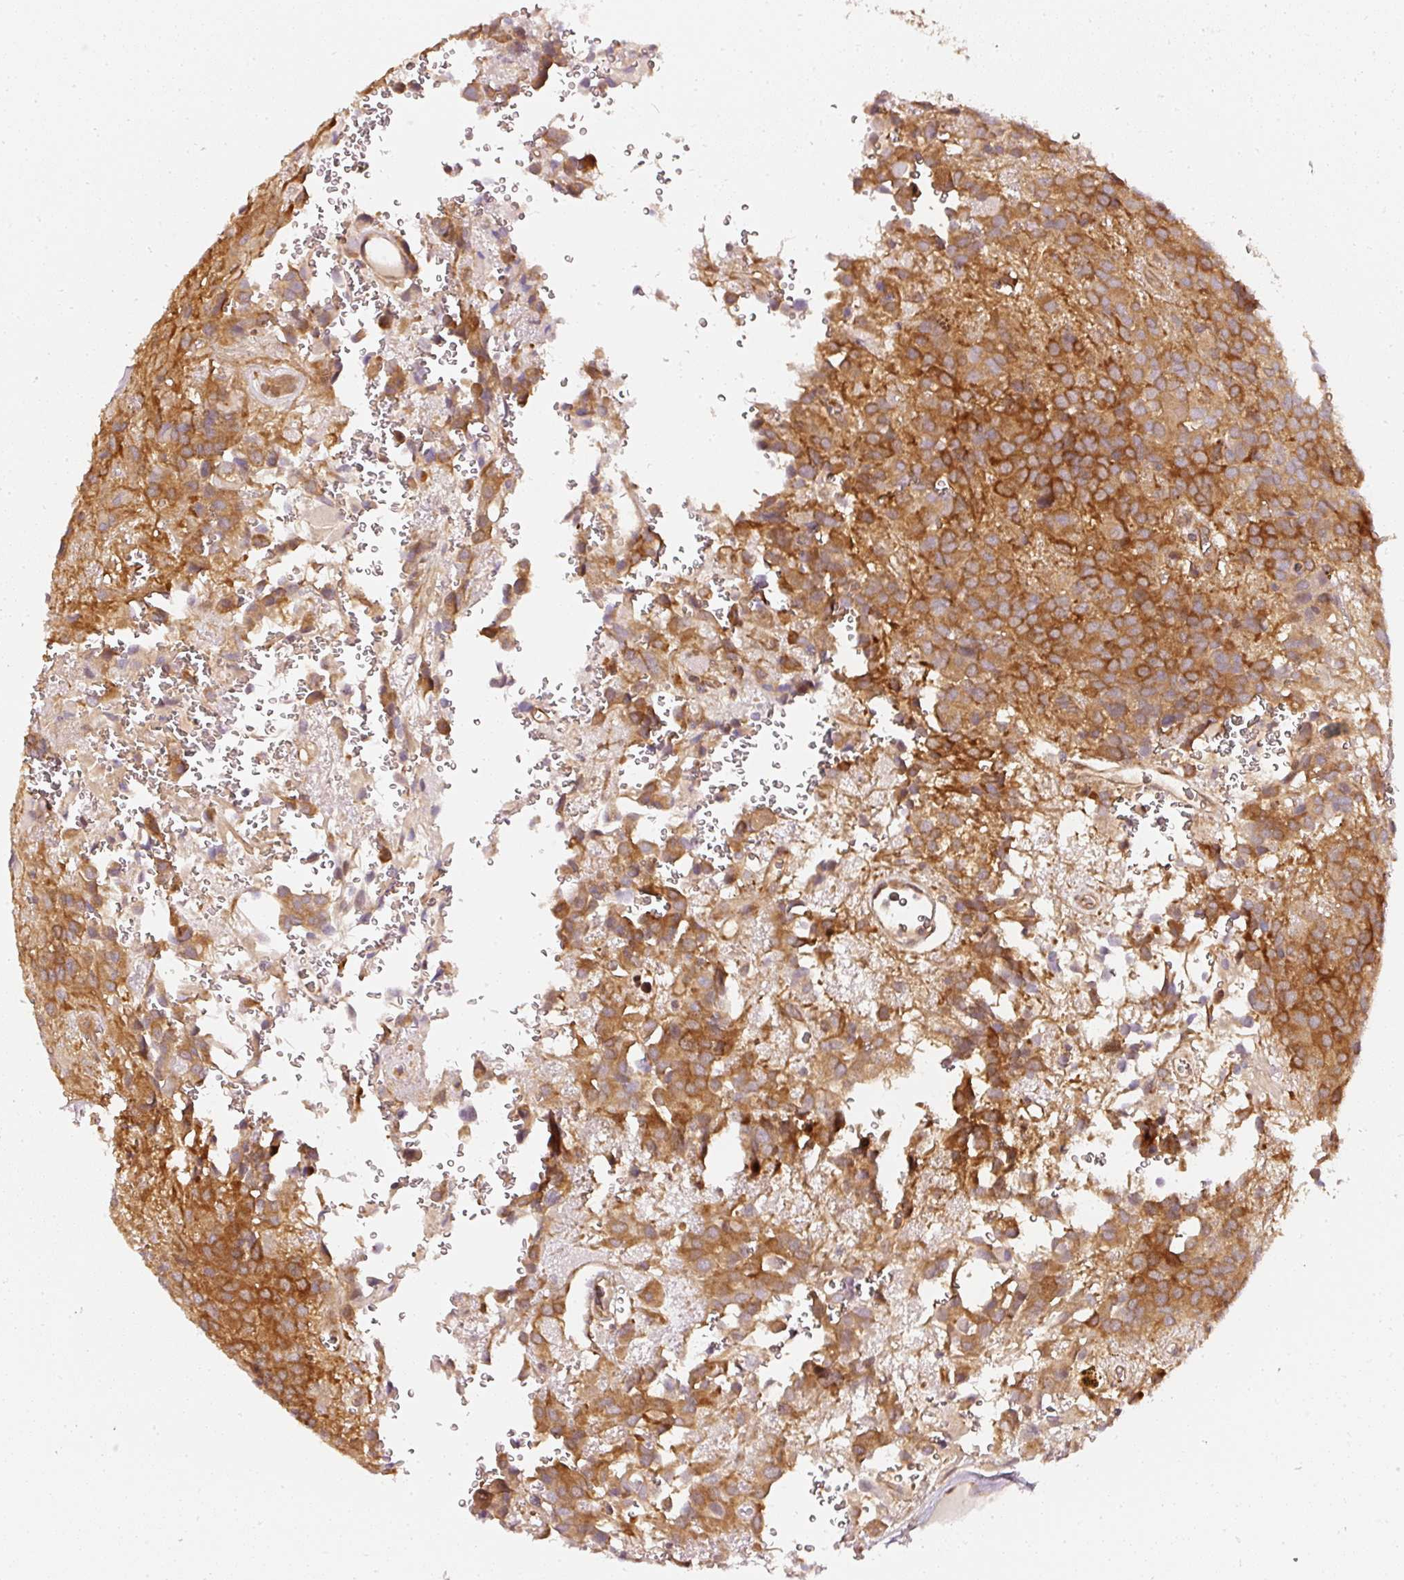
{"staining": {"intensity": "strong", "quantity": ">75%", "location": "cytoplasmic/membranous"}, "tissue": "glioma", "cell_type": "Tumor cells", "image_type": "cancer", "snomed": [{"axis": "morphology", "description": "Glioma, malignant, Low grade"}, {"axis": "topography", "description": "Brain"}], "caption": "Human low-grade glioma (malignant) stained with a protein marker shows strong staining in tumor cells.", "gene": "ASMTL", "patient": {"sex": "male", "age": 56}}